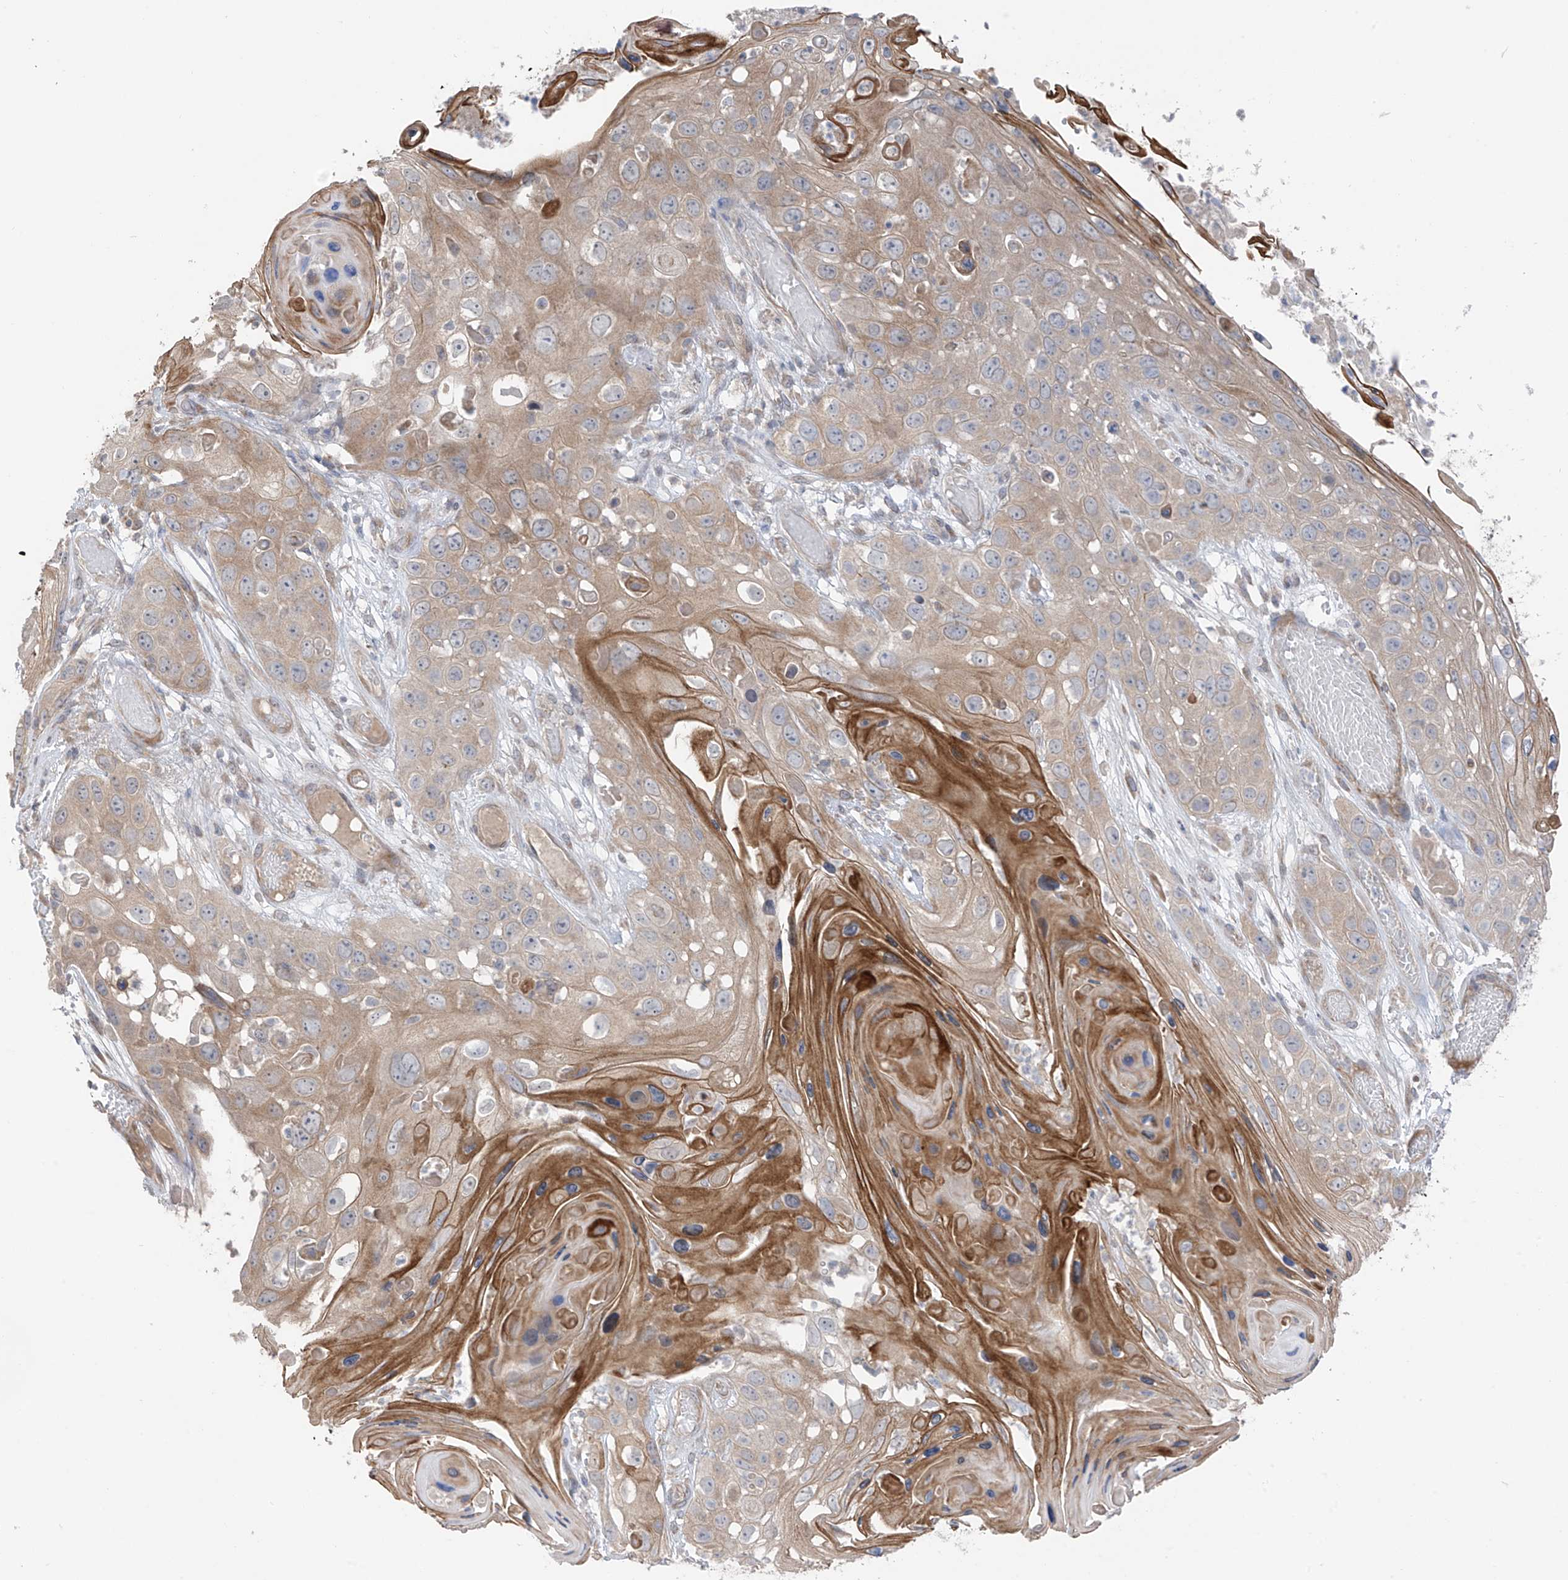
{"staining": {"intensity": "weak", "quantity": ">75%", "location": "cytoplasmic/membranous"}, "tissue": "skin cancer", "cell_type": "Tumor cells", "image_type": "cancer", "snomed": [{"axis": "morphology", "description": "Squamous cell carcinoma, NOS"}, {"axis": "topography", "description": "Skin"}], "caption": "Protein analysis of skin cancer tissue displays weak cytoplasmic/membranous positivity in approximately >75% of tumor cells. Using DAB (3,3'-diaminobenzidine) (brown) and hematoxylin (blue) stains, captured at high magnification using brightfield microscopy.", "gene": "NALCN", "patient": {"sex": "male", "age": 55}}